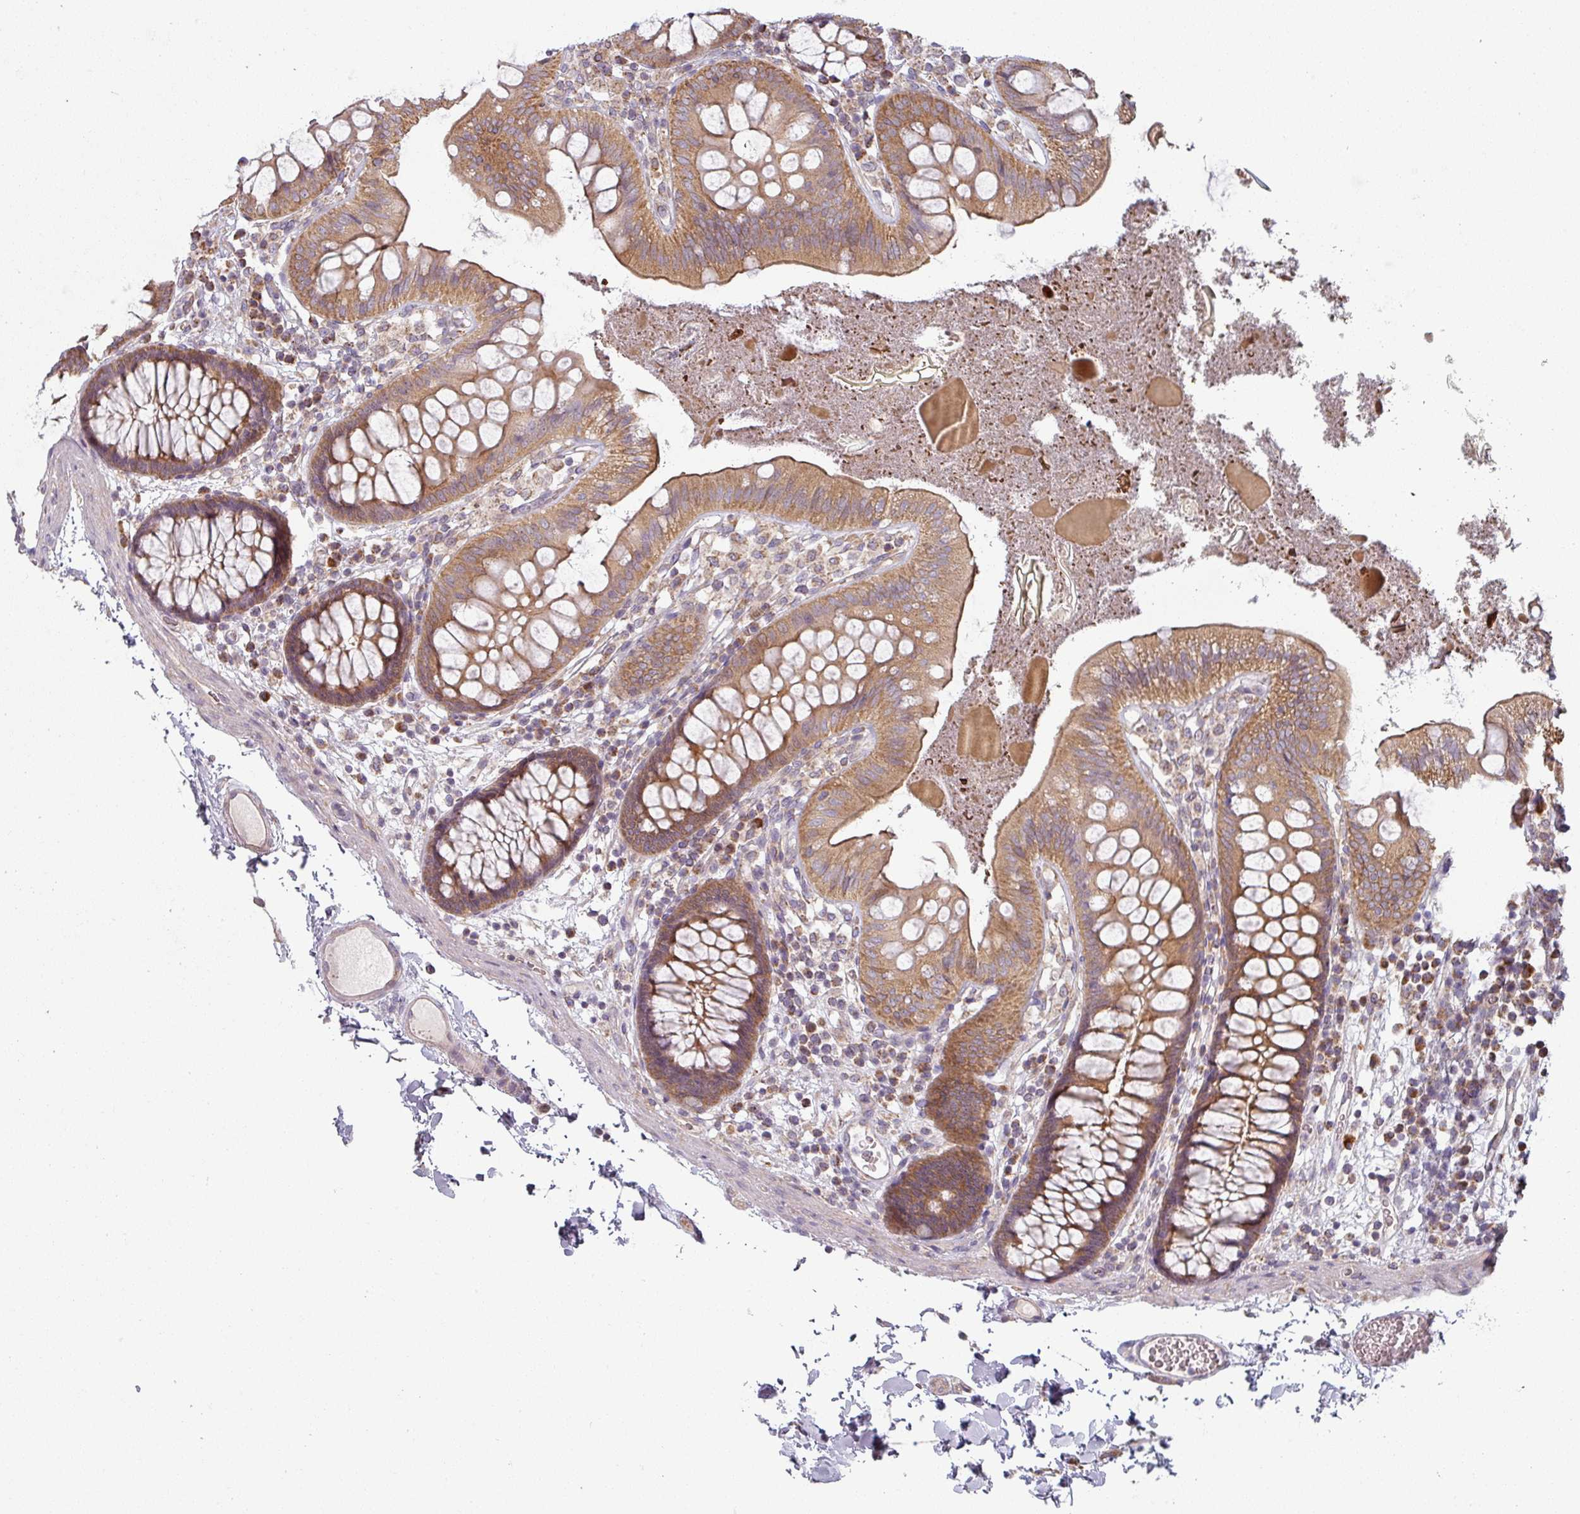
{"staining": {"intensity": "weak", "quantity": ">75%", "location": "cytoplasmic/membranous"}, "tissue": "colon", "cell_type": "Endothelial cells", "image_type": "normal", "snomed": [{"axis": "morphology", "description": "Normal tissue, NOS"}, {"axis": "topography", "description": "Colon"}], "caption": "Colon stained with DAB immunohistochemistry shows low levels of weak cytoplasmic/membranous positivity in about >75% of endothelial cells. (brown staining indicates protein expression, while blue staining denotes nuclei).", "gene": "PLEKHJ1", "patient": {"sex": "male", "age": 84}}